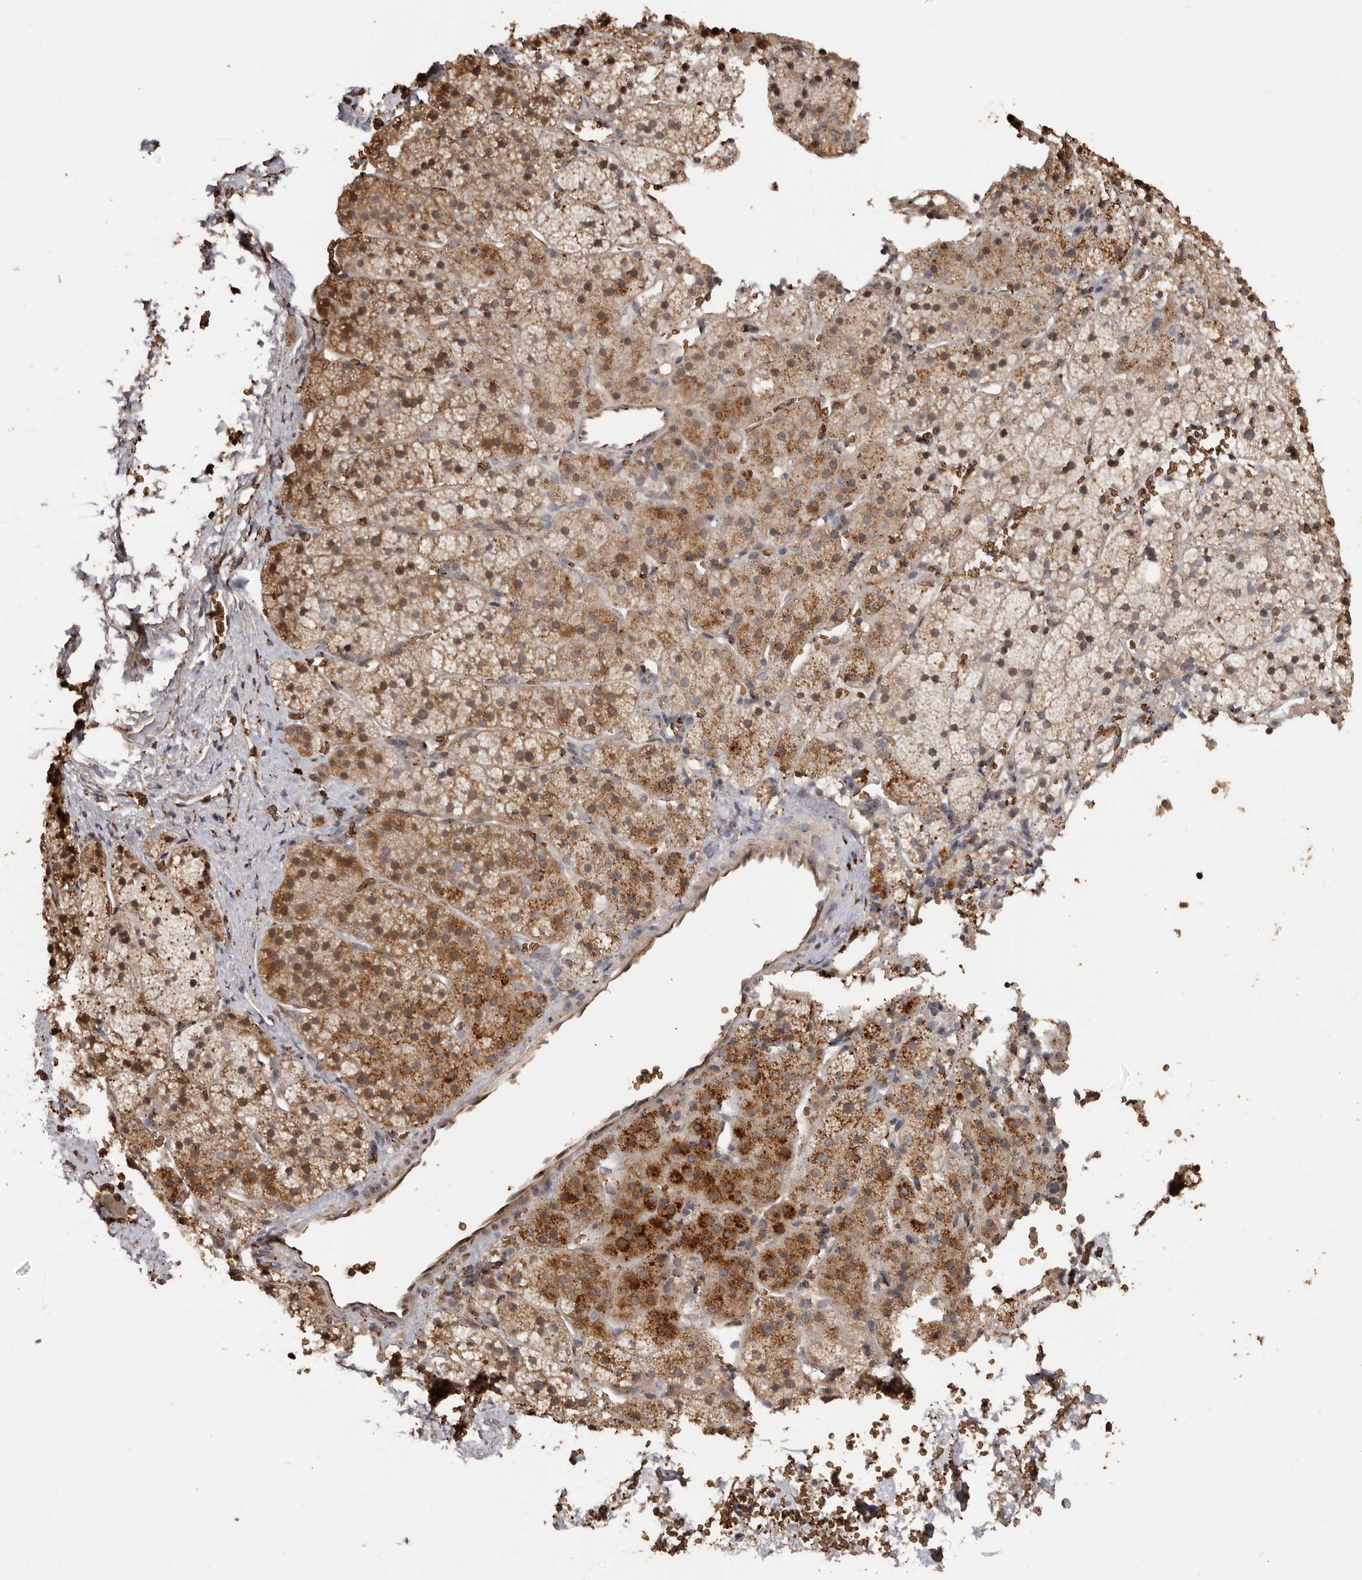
{"staining": {"intensity": "moderate", "quantity": ">75%", "location": "cytoplasmic/membranous"}, "tissue": "adrenal gland", "cell_type": "Glandular cells", "image_type": "normal", "snomed": [{"axis": "morphology", "description": "Normal tissue, NOS"}, {"axis": "topography", "description": "Adrenal gland"}], "caption": "Immunohistochemical staining of normal human adrenal gland demonstrates moderate cytoplasmic/membranous protein expression in approximately >75% of glandular cells. (Stains: DAB in brown, nuclei in blue, Microscopy: brightfield microscopy at high magnification).", "gene": "ENTREP1", "patient": {"sex": "female", "age": 44}}